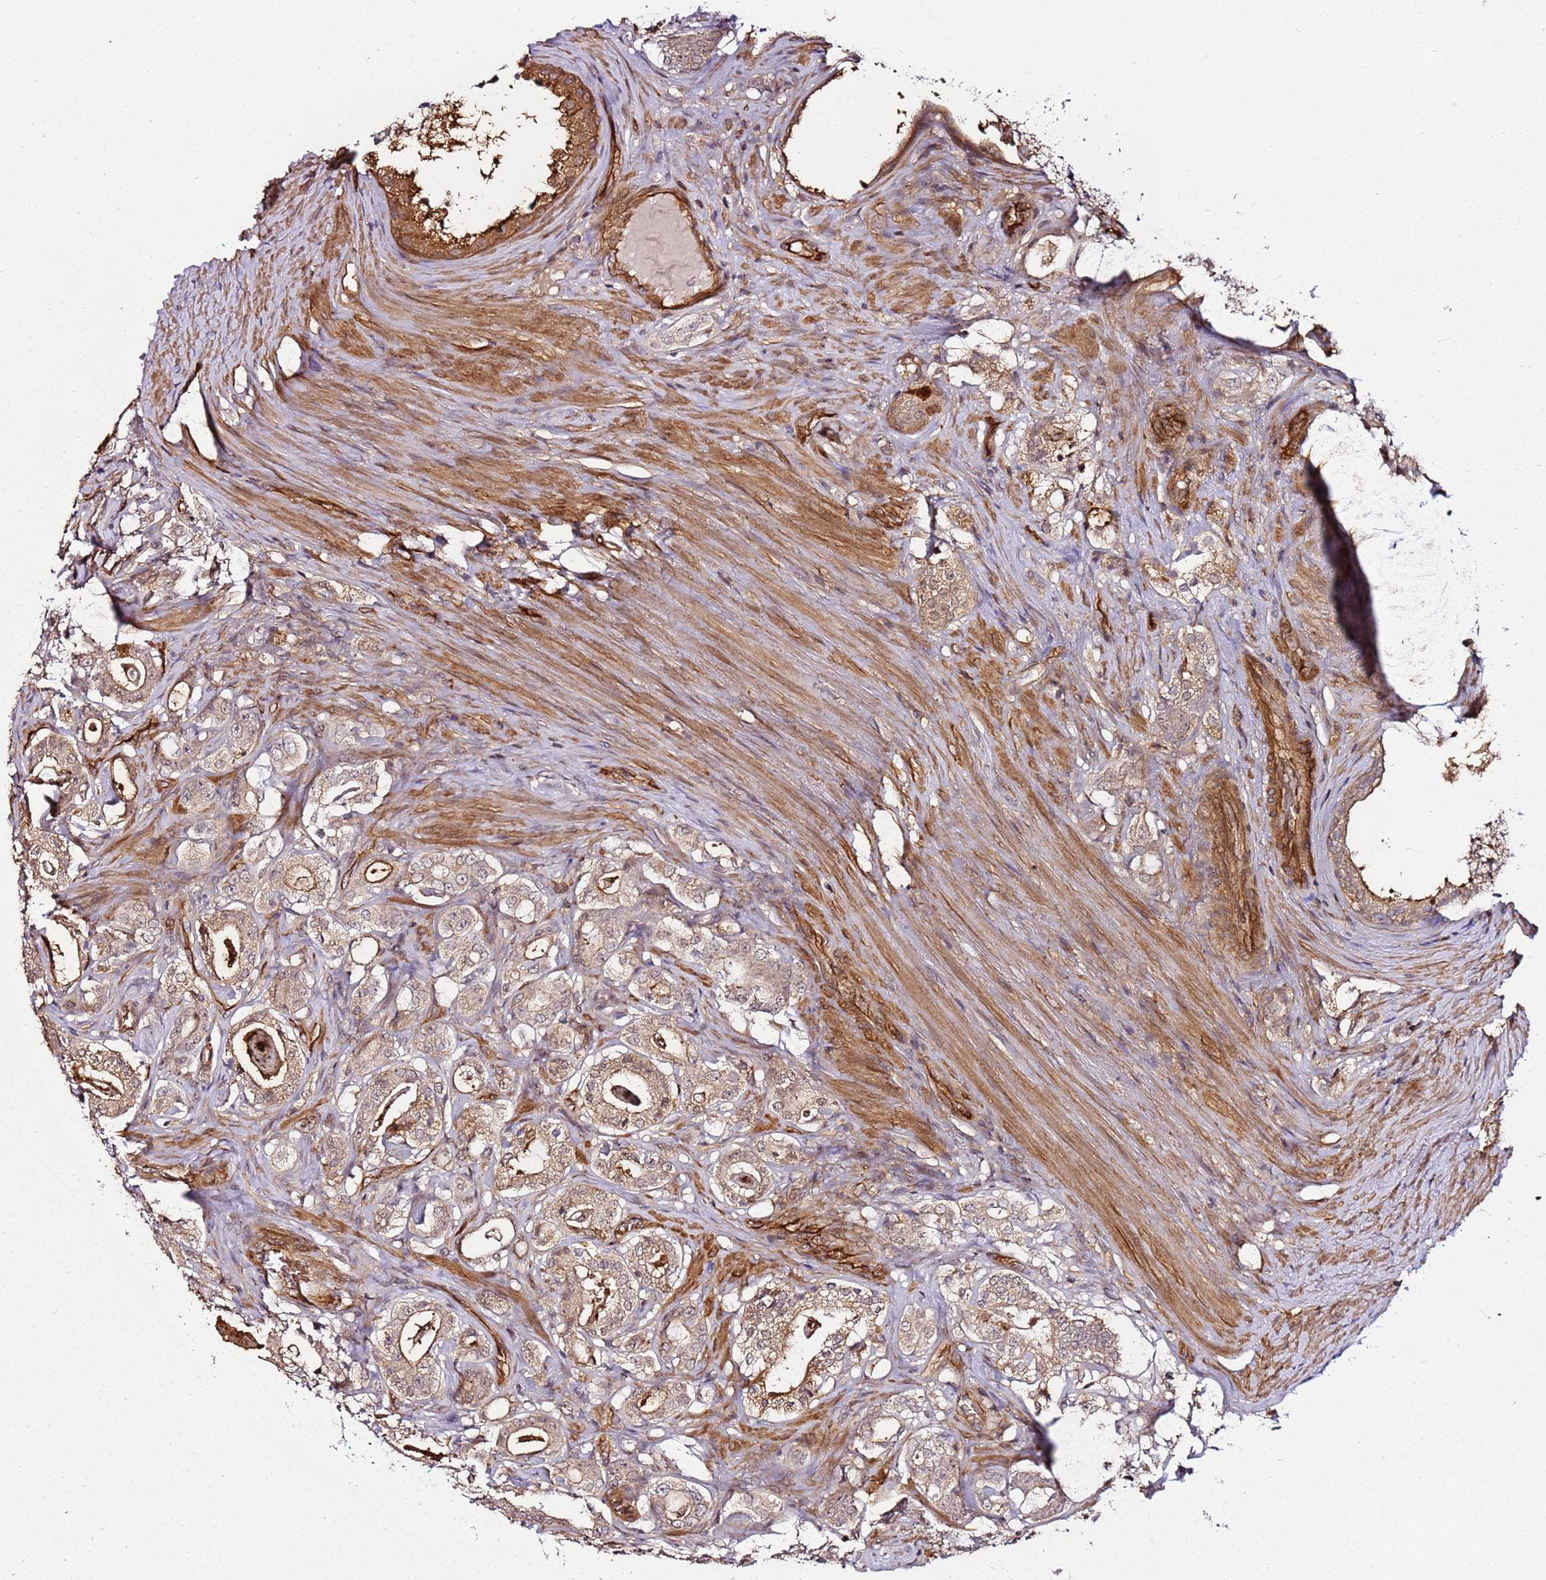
{"staining": {"intensity": "moderate", "quantity": ">75%", "location": "cytoplasmic/membranous"}, "tissue": "prostate cancer", "cell_type": "Tumor cells", "image_type": "cancer", "snomed": [{"axis": "morphology", "description": "Adenocarcinoma, High grade"}, {"axis": "topography", "description": "Prostate"}], "caption": "This histopathology image shows prostate high-grade adenocarcinoma stained with immunohistochemistry (IHC) to label a protein in brown. The cytoplasmic/membranous of tumor cells show moderate positivity for the protein. Nuclei are counter-stained blue.", "gene": "CCNYL1", "patient": {"sex": "male", "age": 63}}